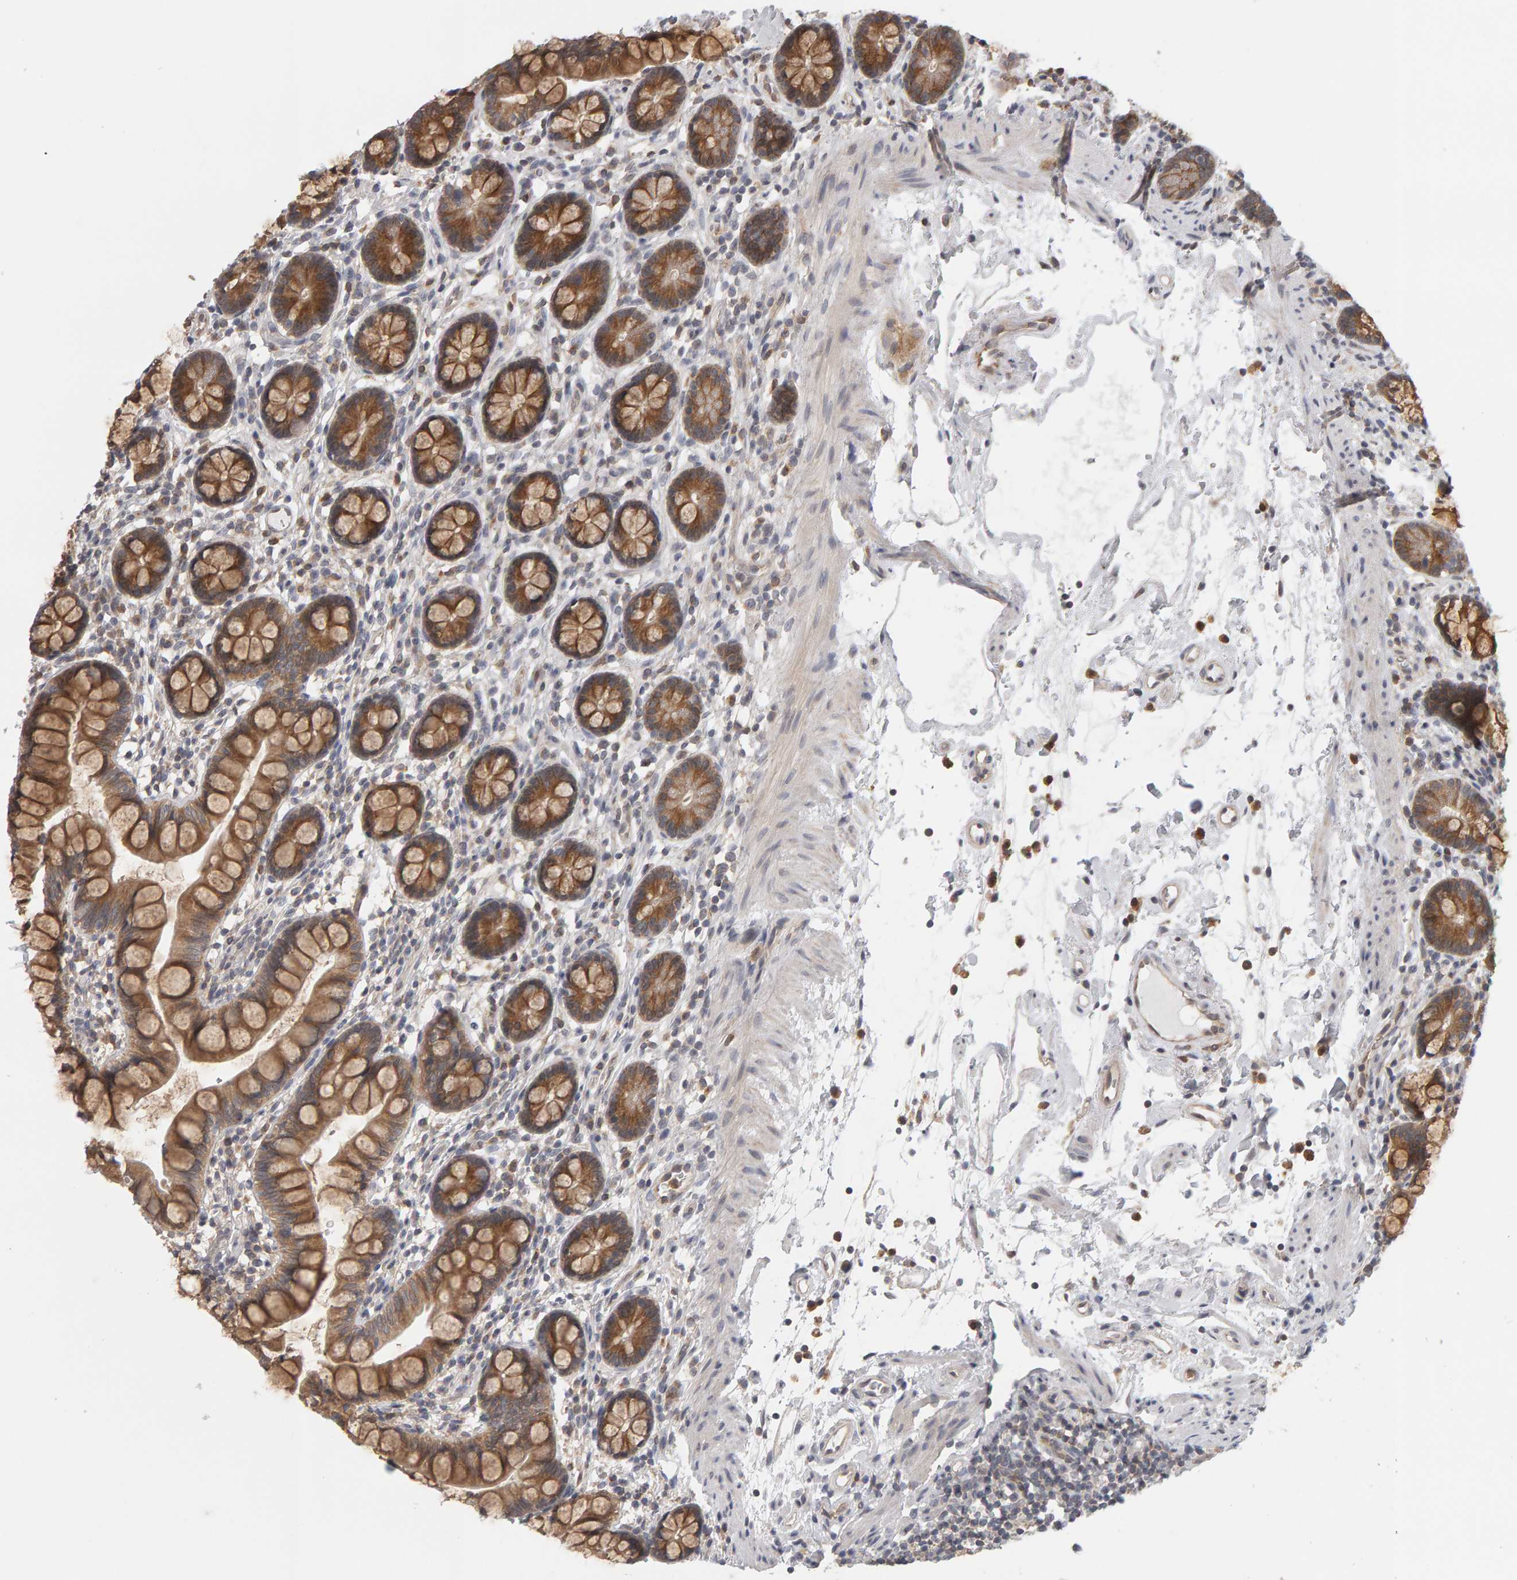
{"staining": {"intensity": "moderate", "quantity": ">75%", "location": "cytoplasmic/membranous"}, "tissue": "small intestine", "cell_type": "Glandular cells", "image_type": "normal", "snomed": [{"axis": "morphology", "description": "Normal tissue, NOS"}, {"axis": "topography", "description": "Small intestine"}], "caption": "Protein staining displays moderate cytoplasmic/membranous staining in about >75% of glandular cells in benign small intestine.", "gene": "MSRA", "patient": {"sex": "female", "age": 84}}